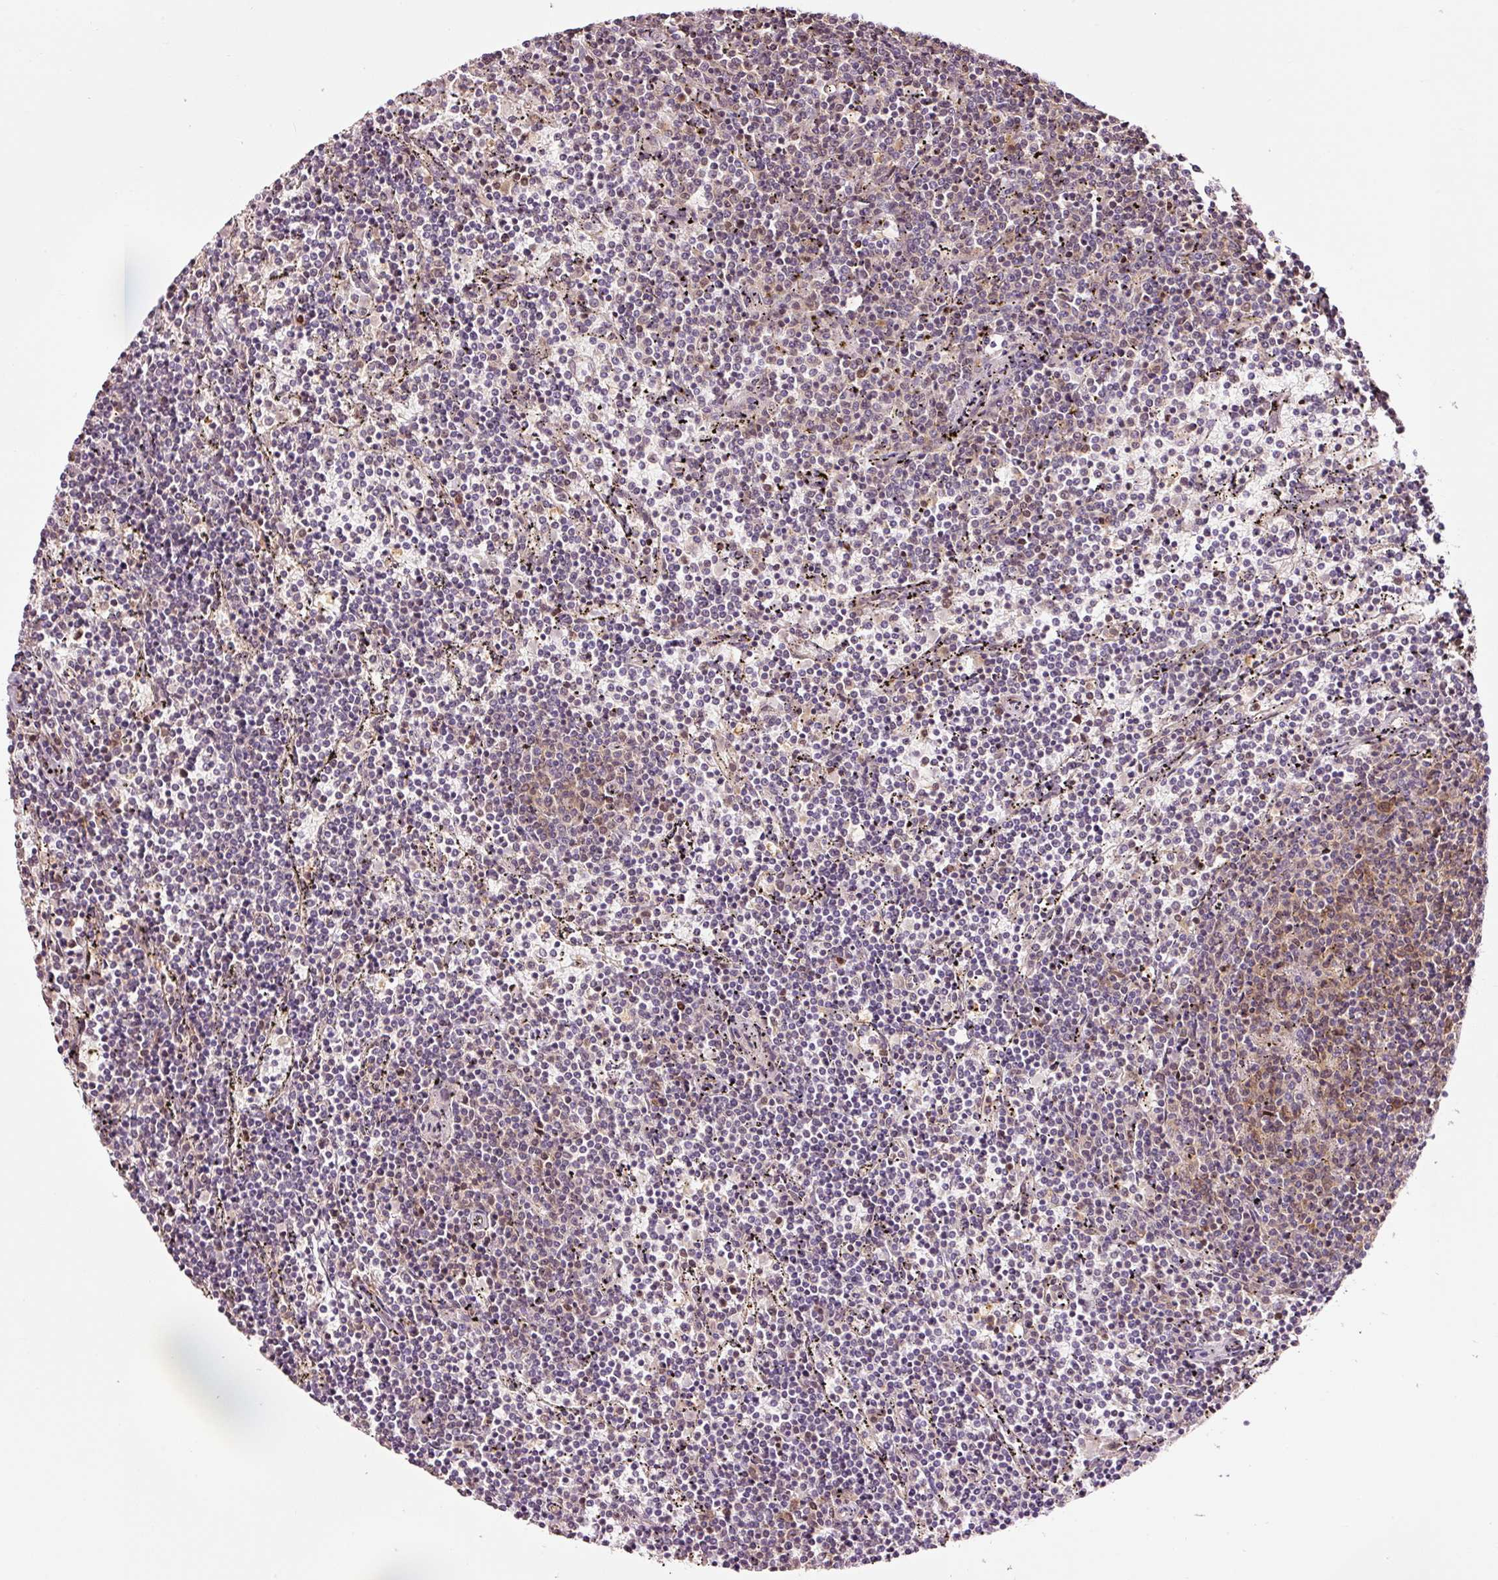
{"staining": {"intensity": "moderate", "quantity": "<25%", "location": "cytoplasmic/membranous,nuclear"}, "tissue": "lymphoma", "cell_type": "Tumor cells", "image_type": "cancer", "snomed": [{"axis": "morphology", "description": "Malignant lymphoma, non-Hodgkin's type, Low grade"}, {"axis": "topography", "description": "Spleen"}], "caption": "High-power microscopy captured an immunohistochemistry (IHC) image of low-grade malignant lymphoma, non-Hodgkin's type, revealing moderate cytoplasmic/membranous and nuclear staining in approximately <25% of tumor cells.", "gene": "FBXL14", "patient": {"sex": "female", "age": 50}}